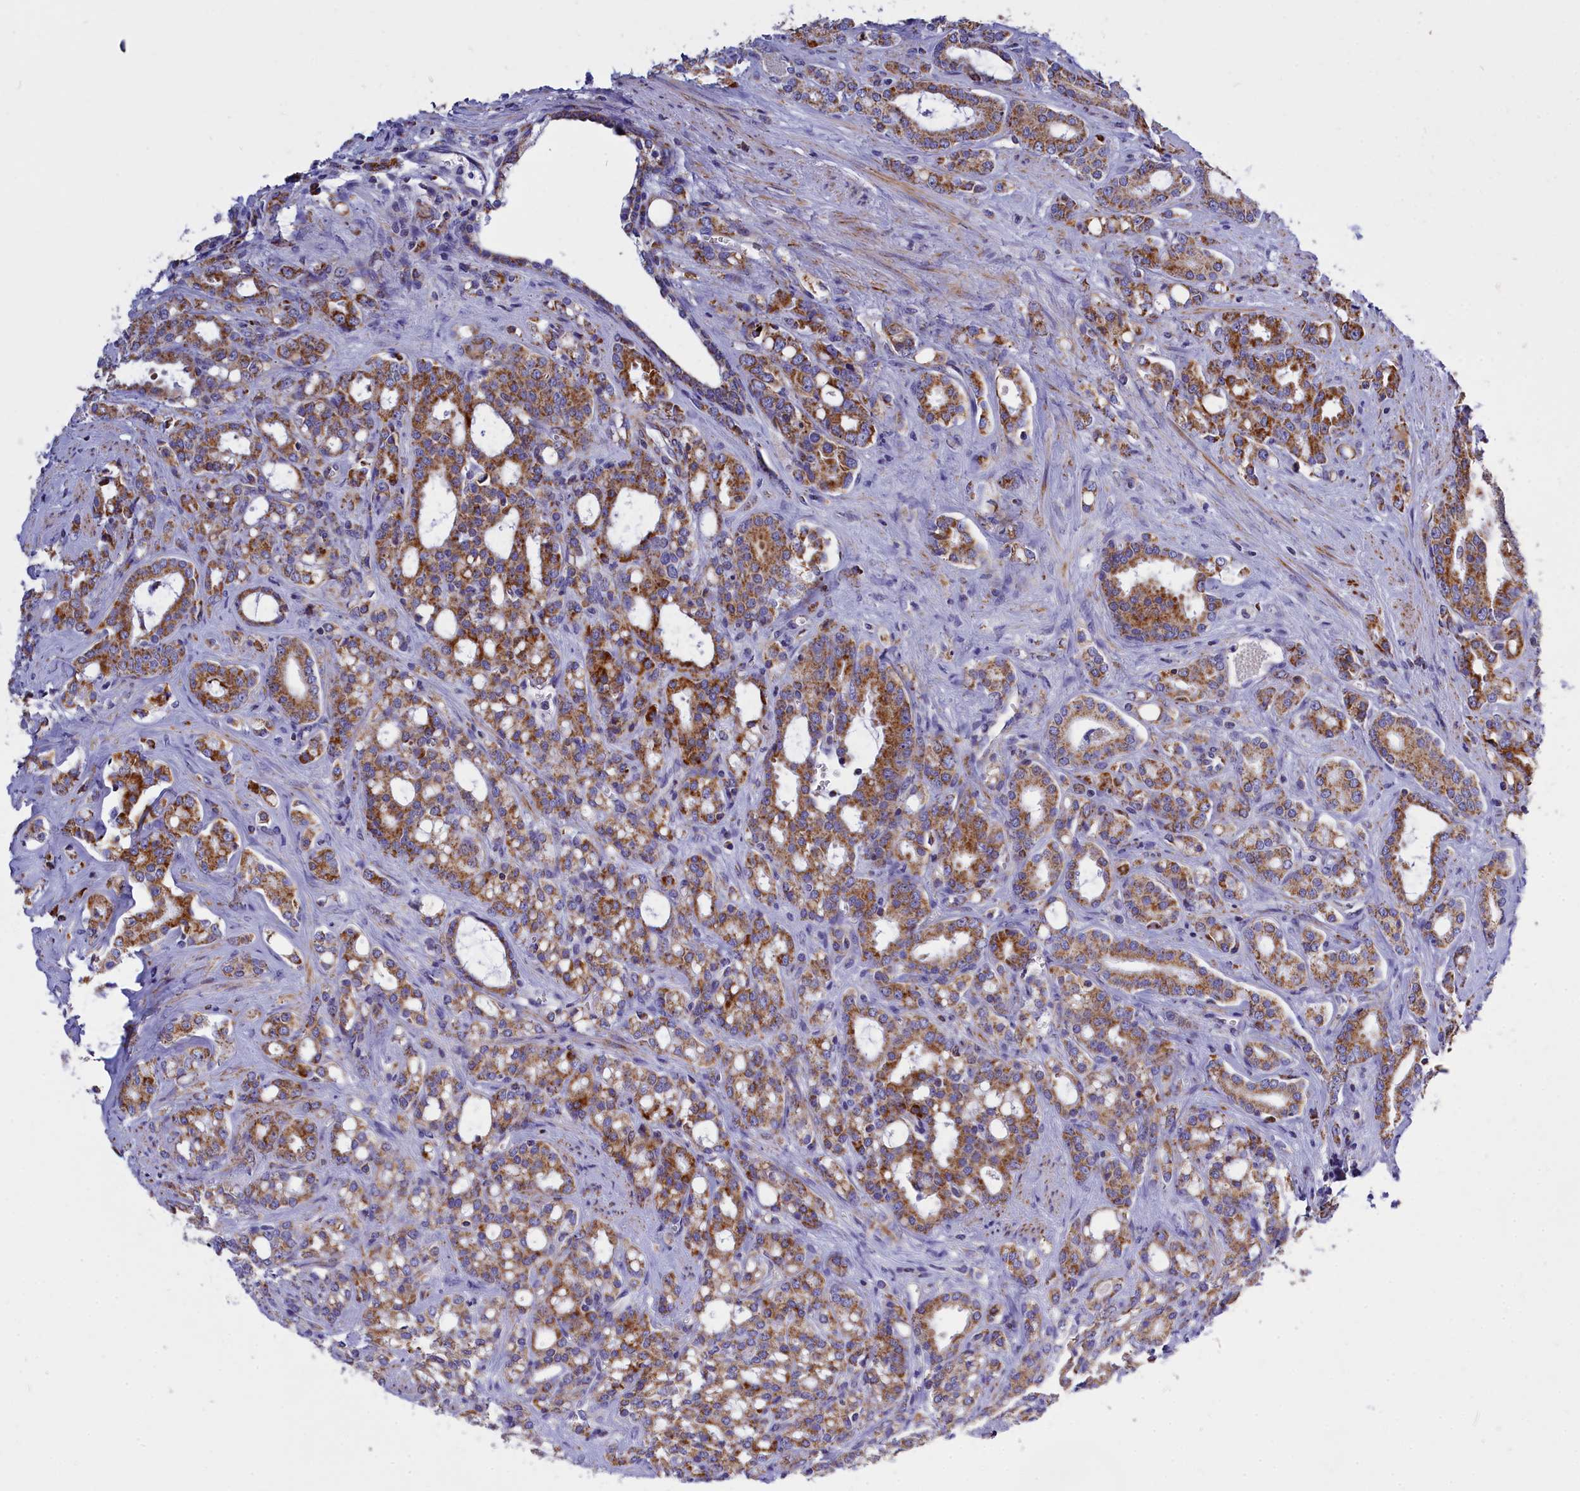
{"staining": {"intensity": "moderate", "quantity": ">75%", "location": "cytoplasmic/membranous"}, "tissue": "prostate cancer", "cell_type": "Tumor cells", "image_type": "cancer", "snomed": [{"axis": "morphology", "description": "Adenocarcinoma, High grade"}, {"axis": "topography", "description": "Prostate"}], "caption": "Immunohistochemistry (IHC) of prostate adenocarcinoma (high-grade) displays medium levels of moderate cytoplasmic/membranous positivity in about >75% of tumor cells.", "gene": "VDAC2", "patient": {"sex": "male", "age": 72}}